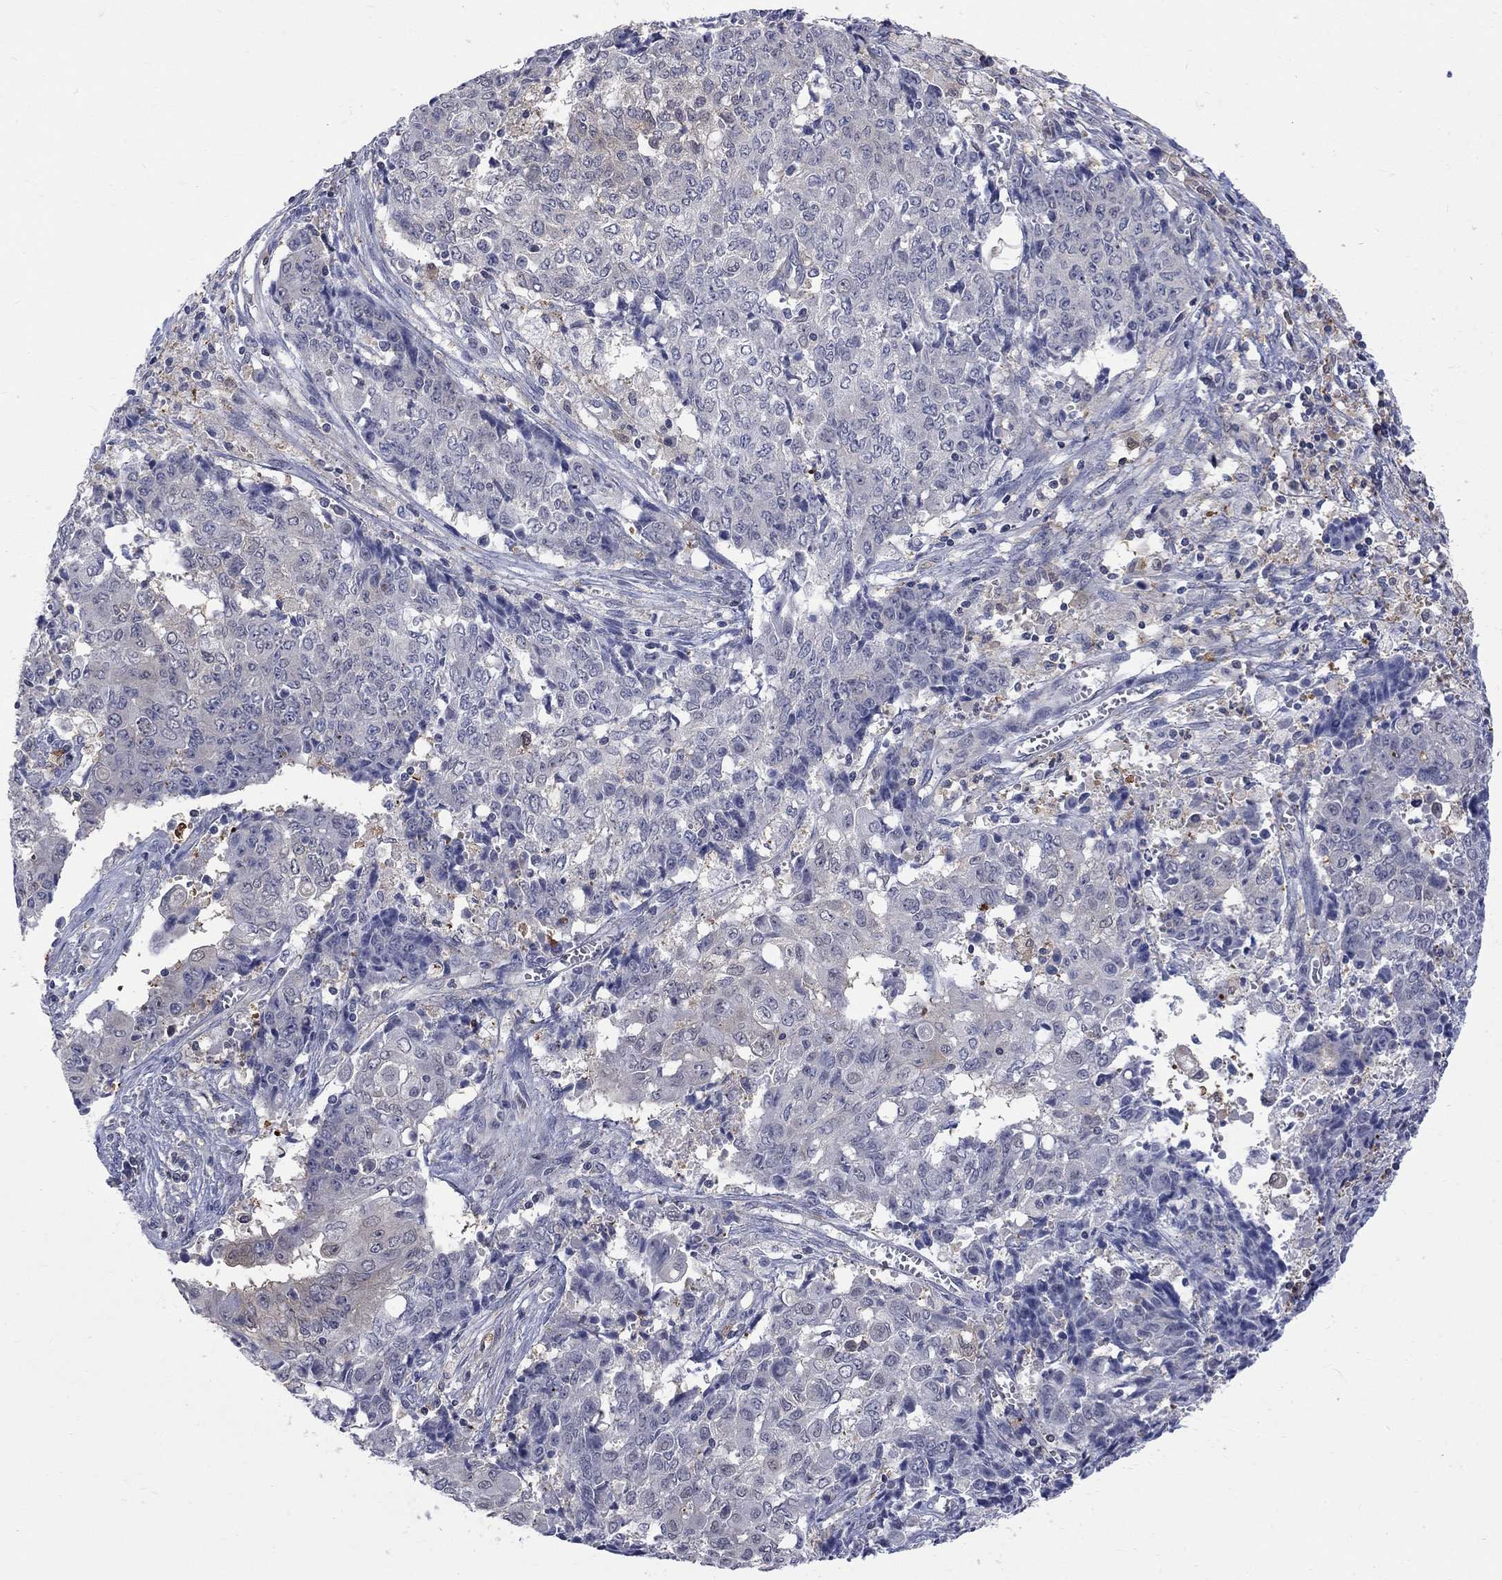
{"staining": {"intensity": "negative", "quantity": "none", "location": "none"}, "tissue": "ovarian cancer", "cell_type": "Tumor cells", "image_type": "cancer", "snomed": [{"axis": "morphology", "description": "Carcinoma, endometroid"}, {"axis": "topography", "description": "Ovary"}], "caption": "Immunohistochemistry (IHC) of human ovarian cancer displays no staining in tumor cells.", "gene": "HKDC1", "patient": {"sex": "female", "age": 42}}